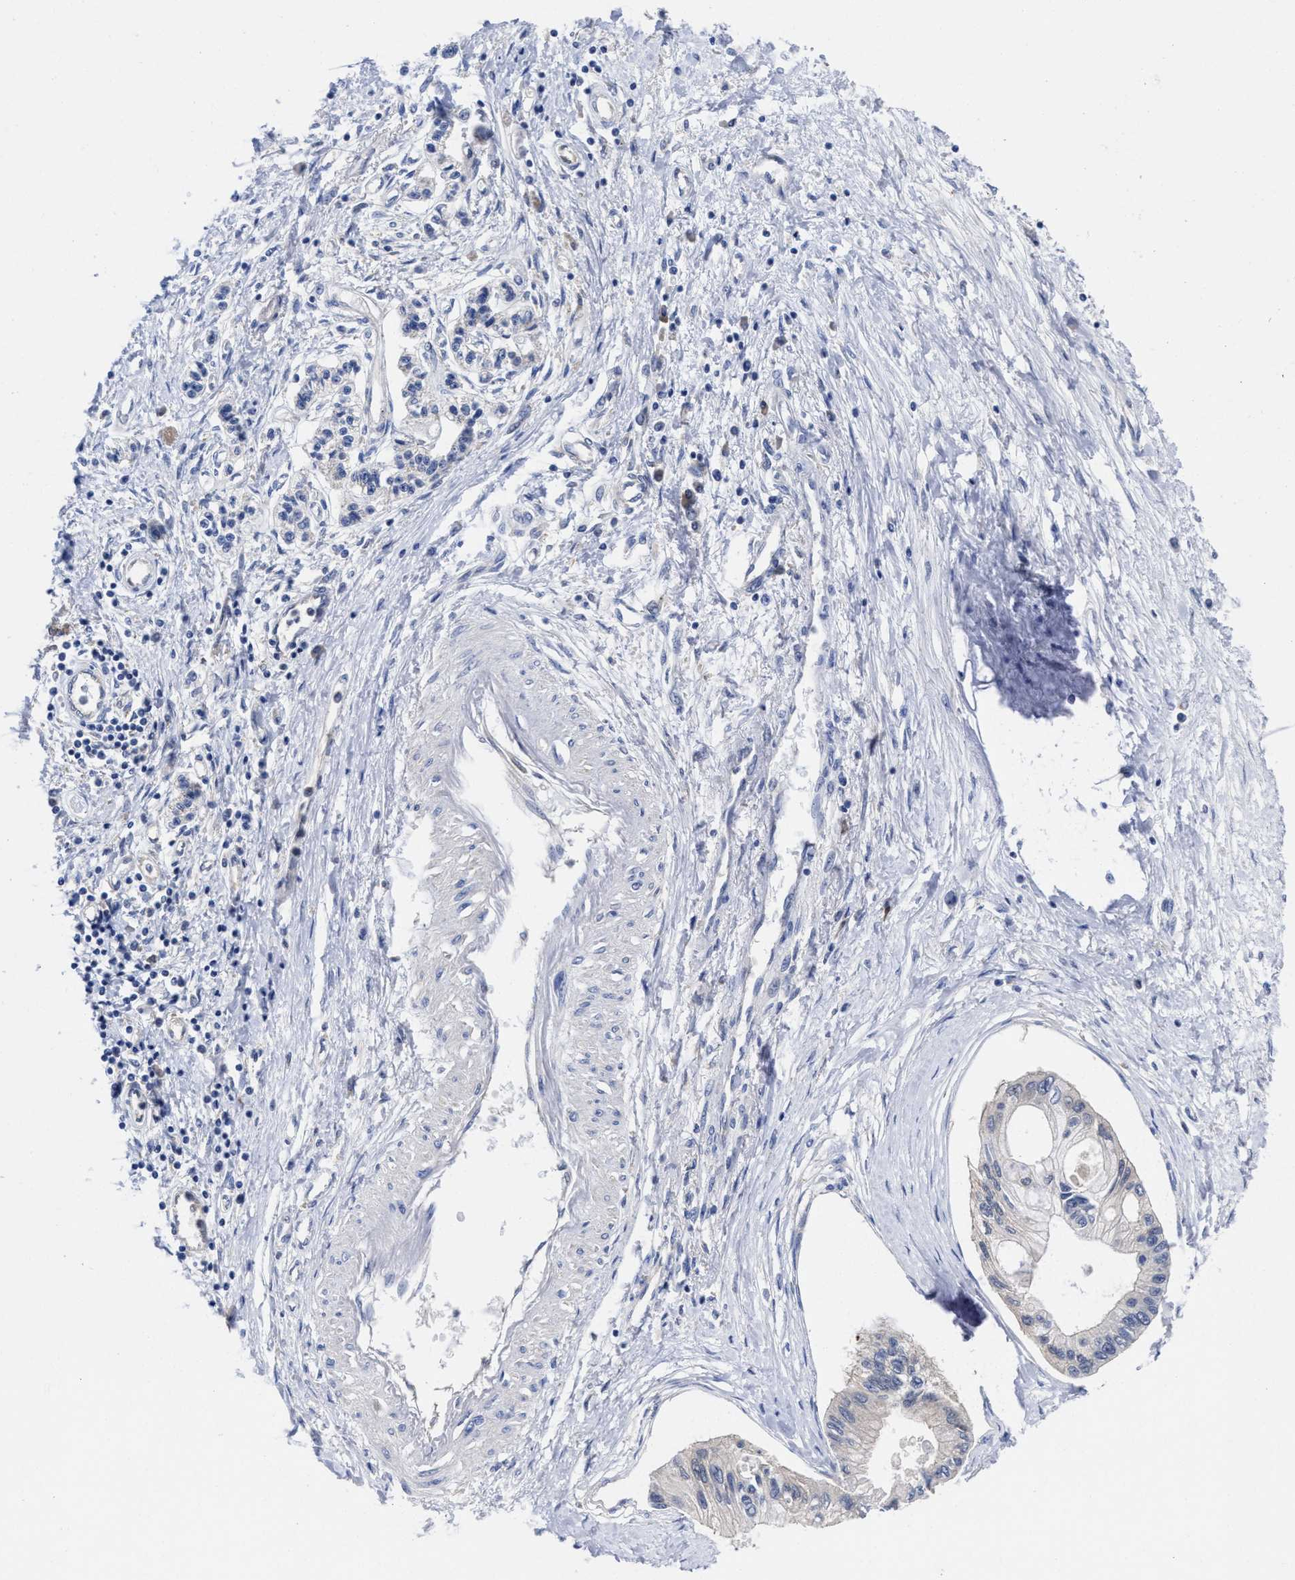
{"staining": {"intensity": "negative", "quantity": "none", "location": "none"}, "tissue": "pancreatic cancer", "cell_type": "Tumor cells", "image_type": "cancer", "snomed": [{"axis": "morphology", "description": "Adenocarcinoma, NOS"}, {"axis": "topography", "description": "Pancreas"}], "caption": "Tumor cells are negative for brown protein staining in pancreatic adenocarcinoma. Brightfield microscopy of immunohistochemistry stained with DAB (3,3'-diaminobenzidine) (brown) and hematoxylin (blue), captured at high magnification.", "gene": "TXNDC17", "patient": {"sex": "female", "age": 77}}